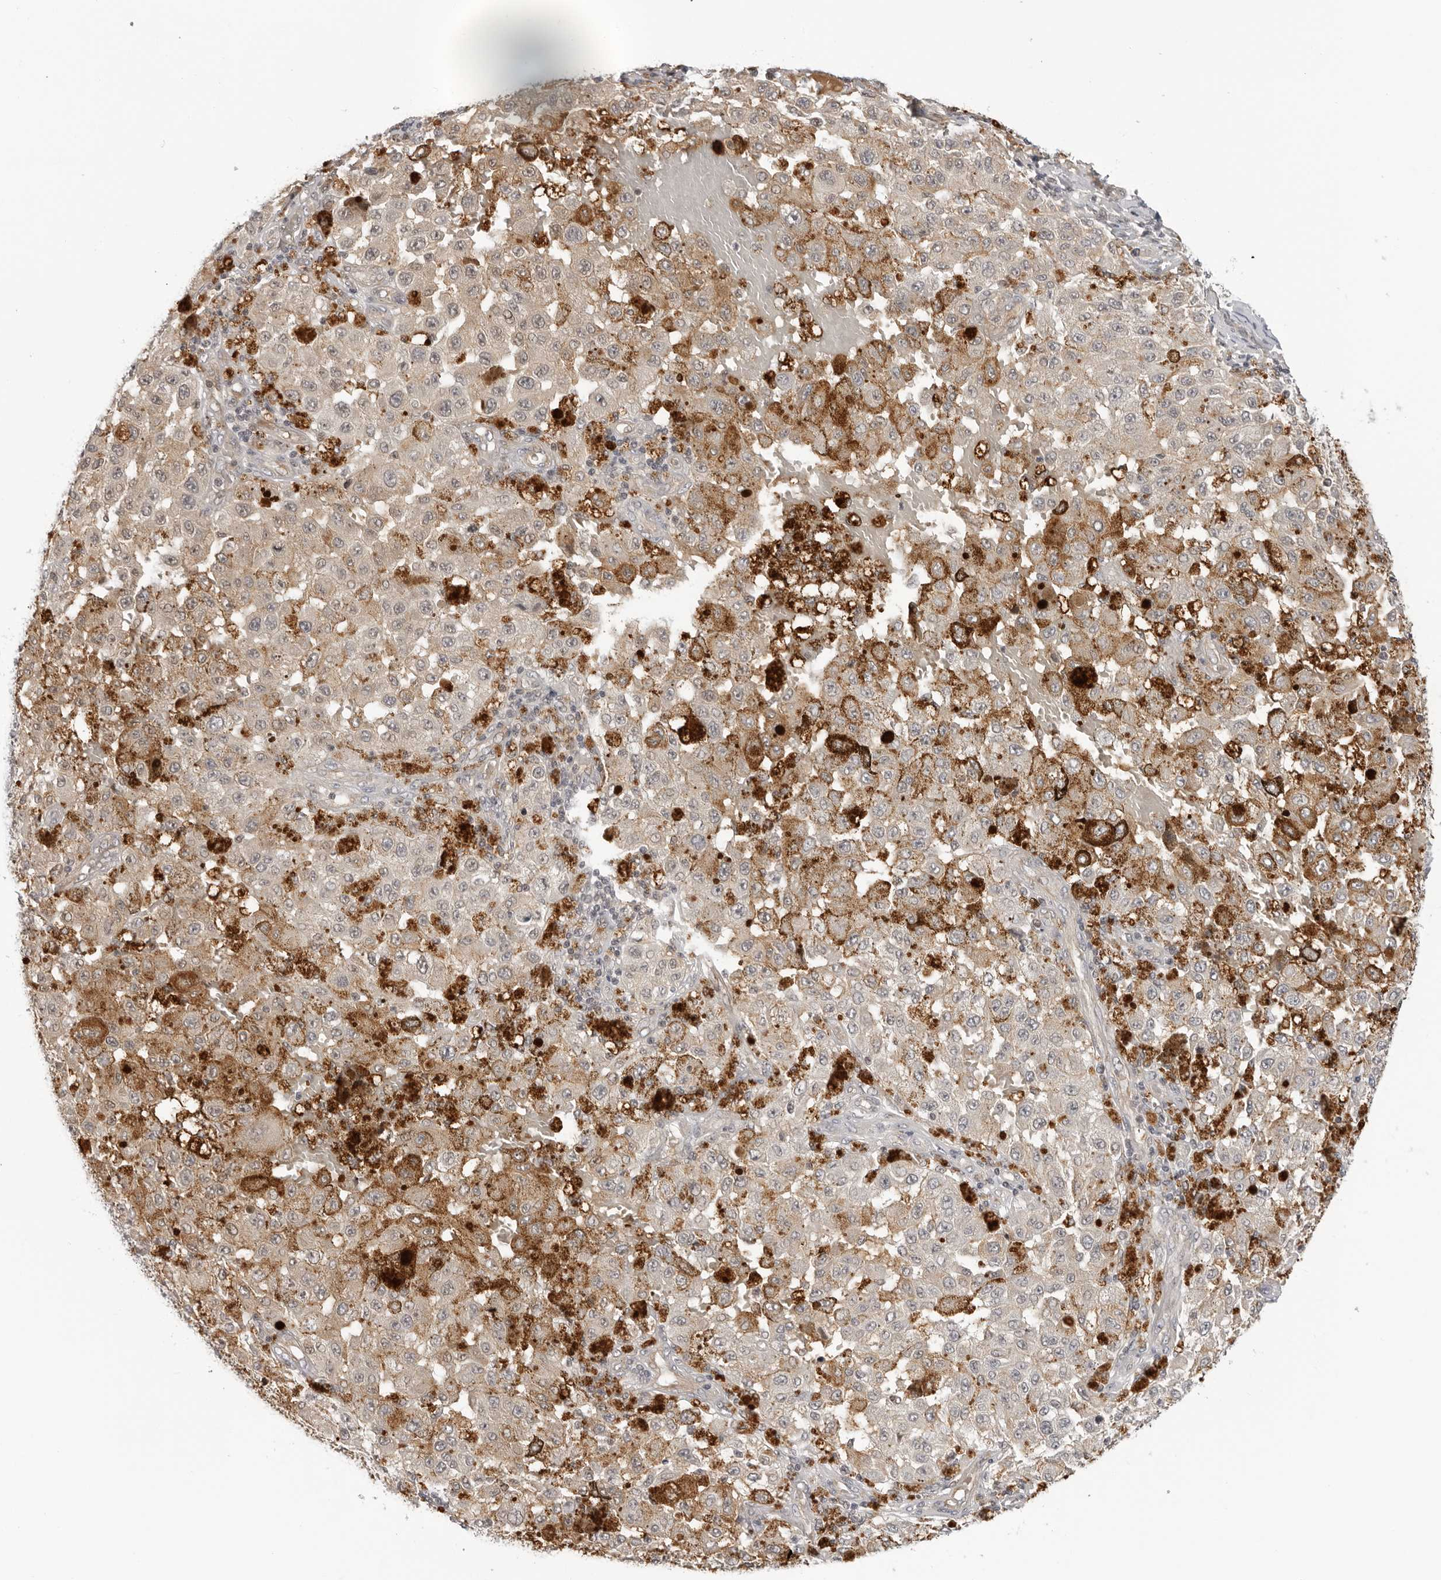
{"staining": {"intensity": "weak", "quantity": "<25%", "location": "nuclear"}, "tissue": "melanoma", "cell_type": "Tumor cells", "image_type": "cancer", "snomed": [{"axis": "morphology", "description": "Malignant melanoma, NOS"}, {"axis": "topography", "description": "Skin"}], "caption": "Immunohistochemistry histopathology image of malignant melanoma stained for a protein (brown), which exhibits no staining in tumor cells. (Immunohistochemistry (ihc), brightfield microscopy, high magnification).", "gene": "SUGCT", "patient": {"sex": "female", "age": 64}}